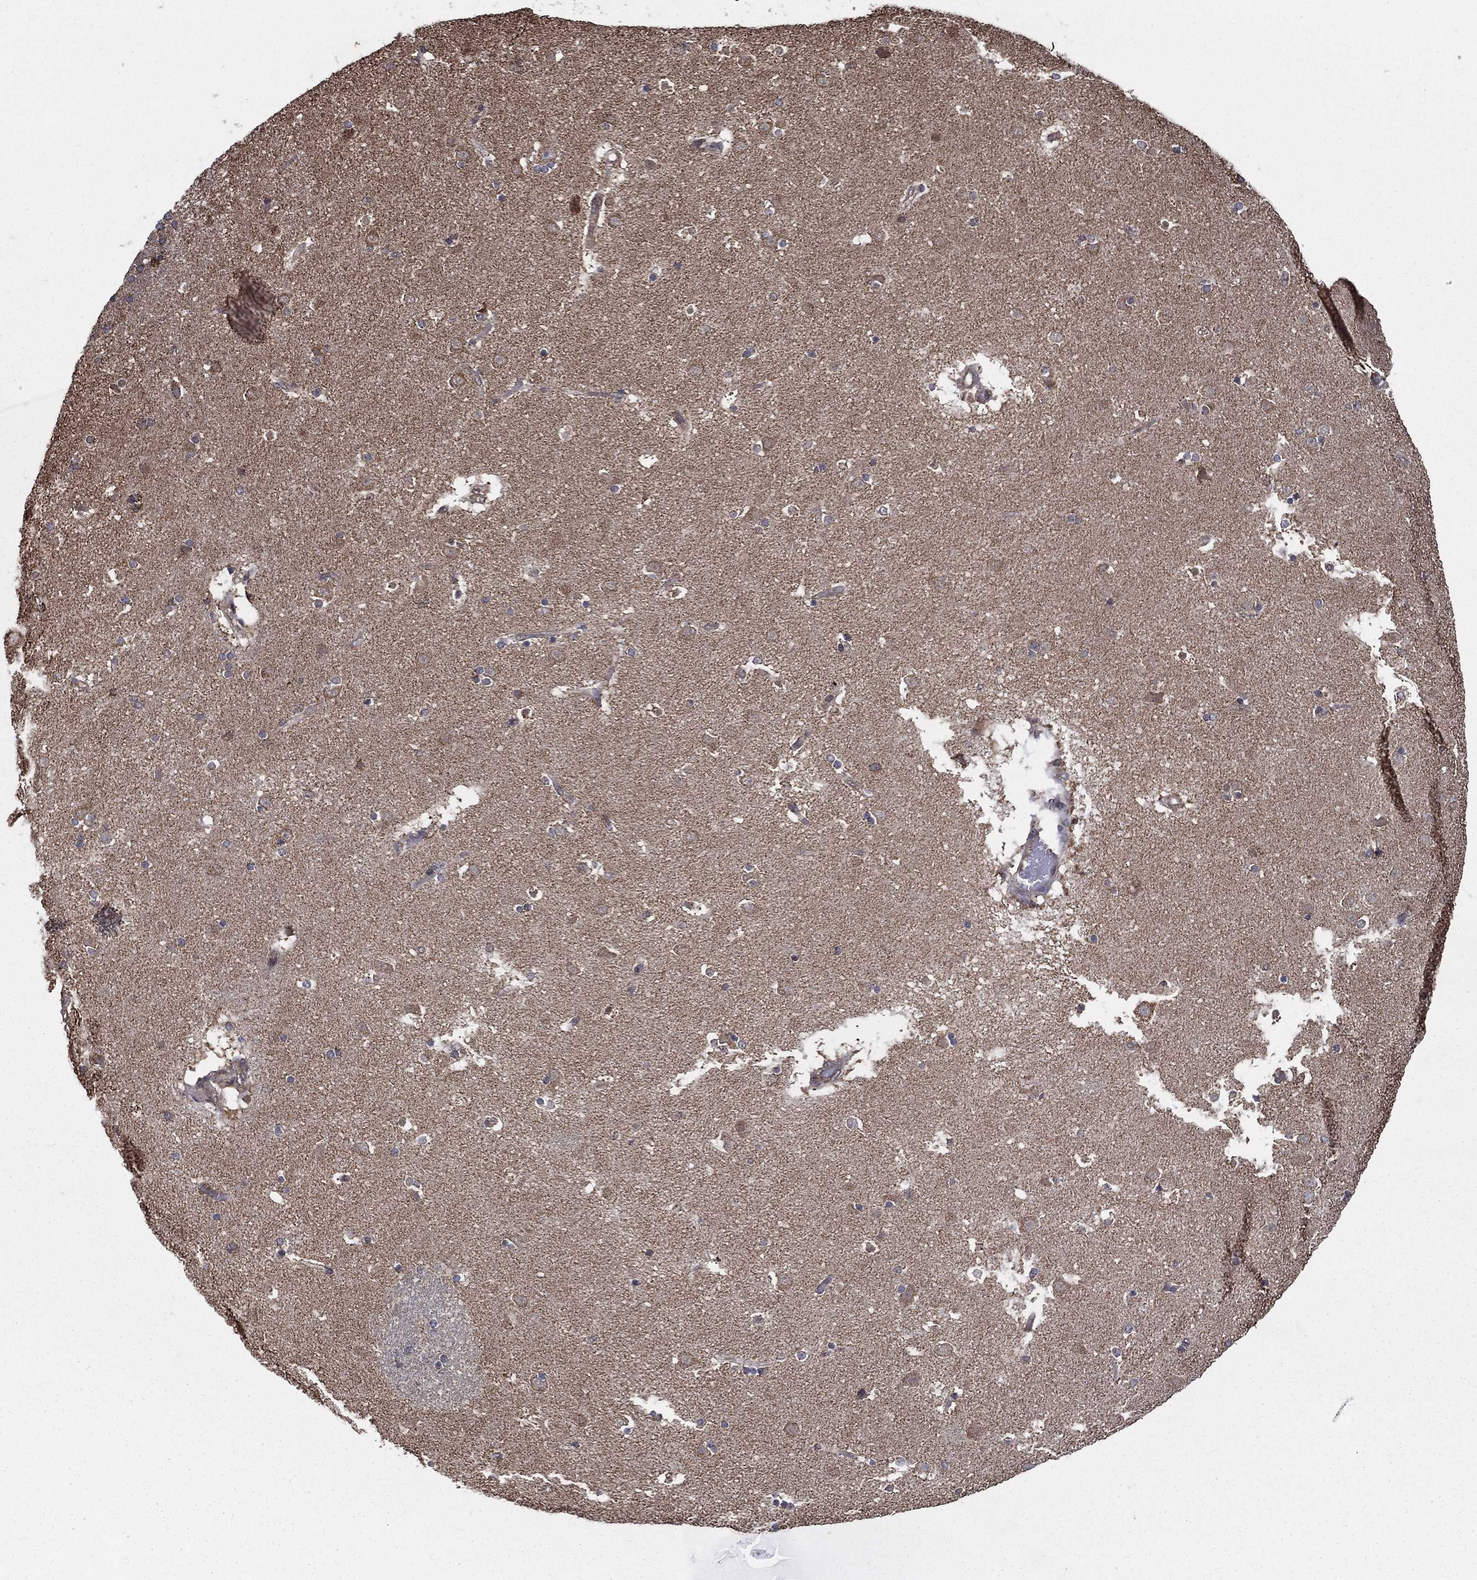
{"staining": {"intensity": "moderate", "quantity": "<25%", "location": "cytoplasmic/membranous"}, "tissue": "caudate", "cell_type": "Glial cells", "image_type": "normal", "snomed": [{"axis": "morphology", "description": "Normal tissue, NOS"}, {"axis": "topography", "description": "Lateral ventricle wall"}], "caption": "Immunohistochemical staining of unremarkable human caudate displays moderate cytoplasmic/membranous protein positivity in approximately <25% of glial cells.", "gene": "ENSG00000288684", "patient": {"sex": "male", "age": 51}}